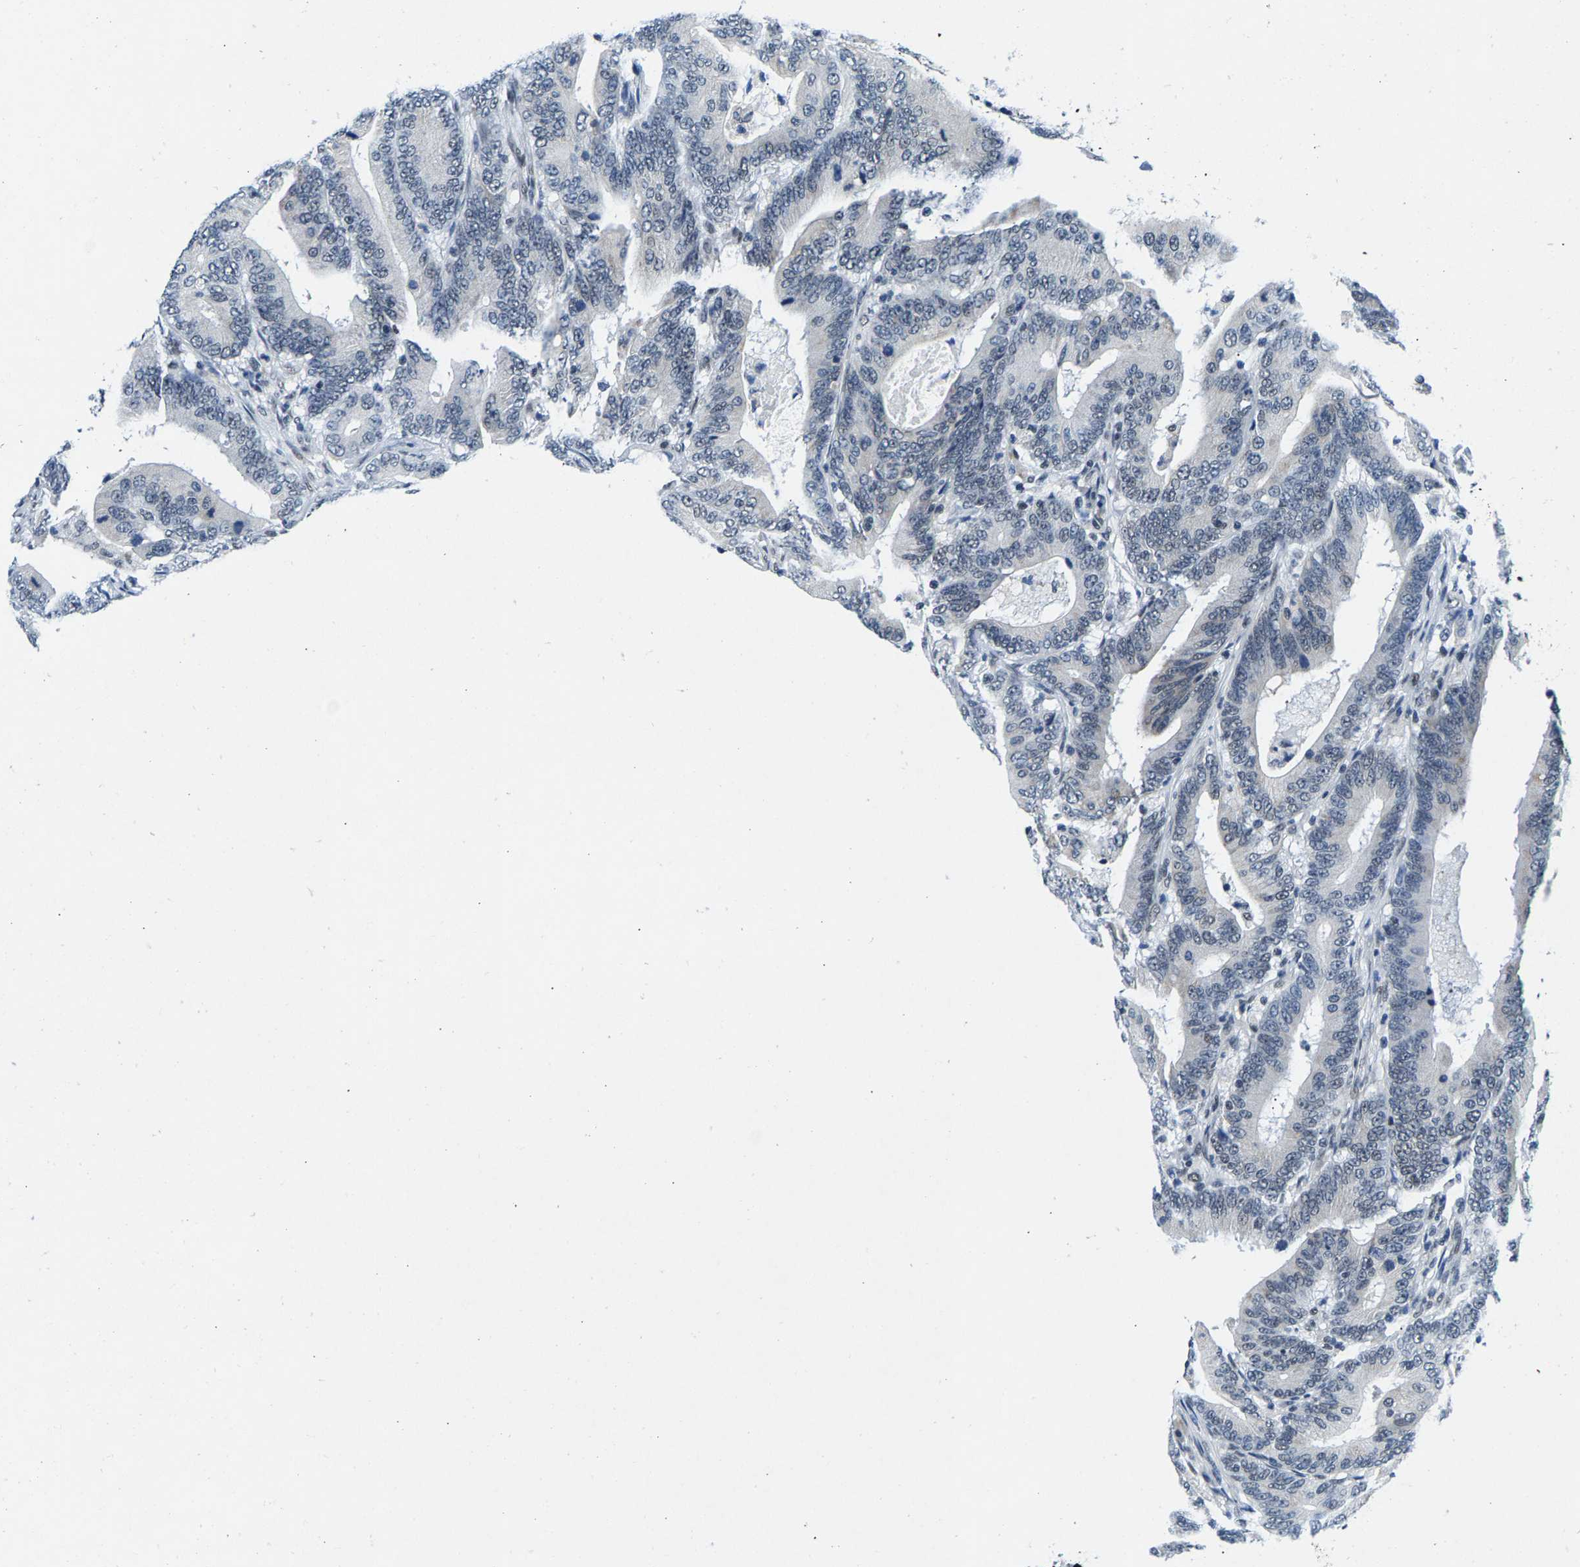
{"staining": {"intensity": "weak", "quantity": "<25%", "location": "nuclear"}, "tissue": "colorectal cancer", "cell_type": "Tumor cells", "image_type": "cancer", "snomed": [{"axis": "morphology", "description": "Adenocarcinoma, NOS"}, {"axis": "topography", "description": "Colon"}], "caption": "The IHC micrograph has no significant positivity in tumor cells of colorectal cancer (adenocarcinoma) tissue. Brightfield microscopy of immunohistochemistry (IHC) stained with DAB (3,3'-diaminobenzidine) (brown) and hematoxylin (blue), captured at high magnification.", "gene": "ATF2", "patient": {"sex": "female", "age": 66}}